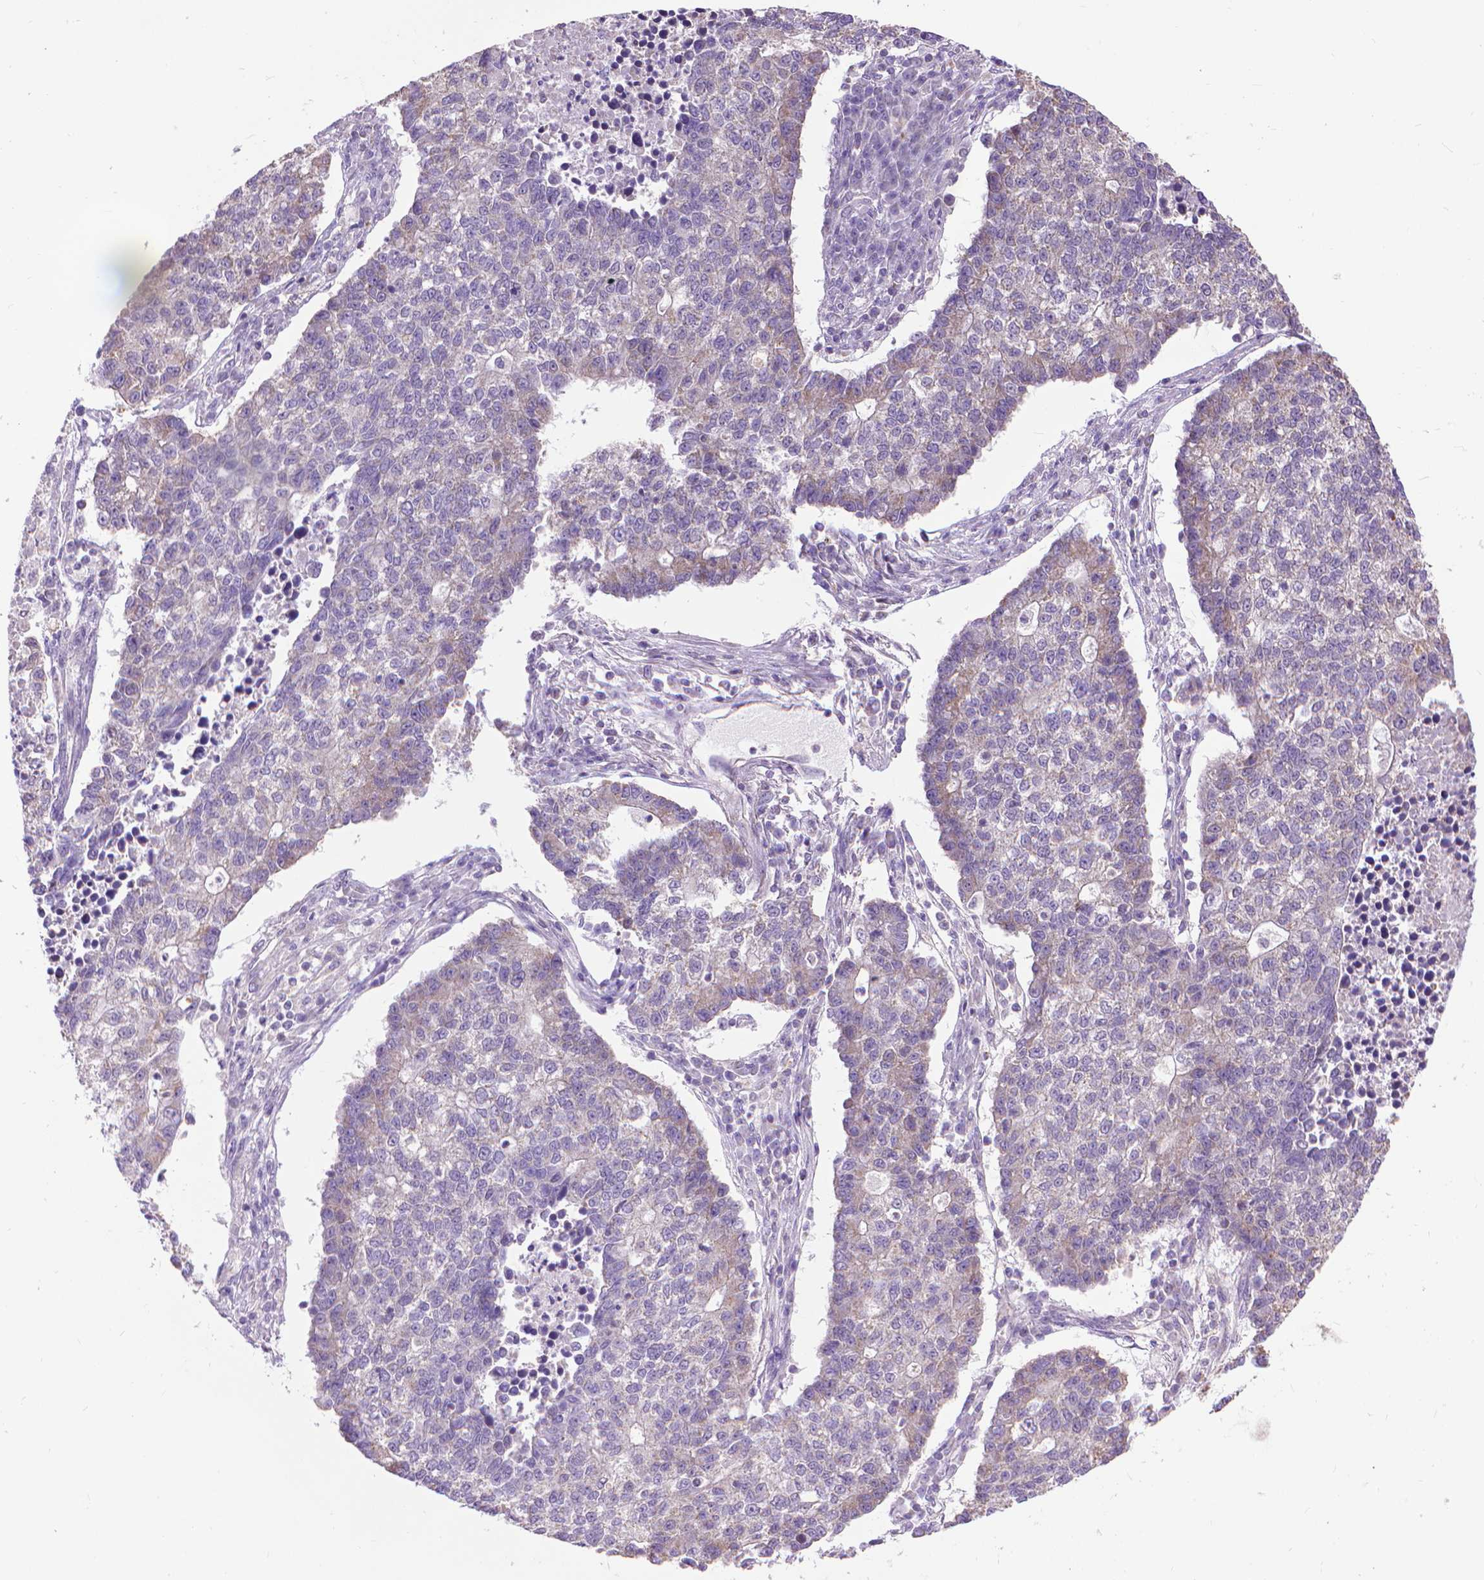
{"staining": {"intensity": "weak", "quantity": "<25%", "location": "cytoplasmic/membranous"}, "tissue": "lung cancer", "cell_type": "Tumor cells", "image_type": "cancer", "snomed": [{"axis": "morphology", "description": "Adenocarcinoma, NOS"}, {"axis": "topography", "description": "Lung"}], "caption": "Immunohistochemistry (IHC) histopathology image of neoplastic tissue: human adenocarcinoma (lung) stained with DAB shows no significant protein staining in tumor cells.", "gene": "SYN1", "patient": {"sex": "male", "age": 57}}